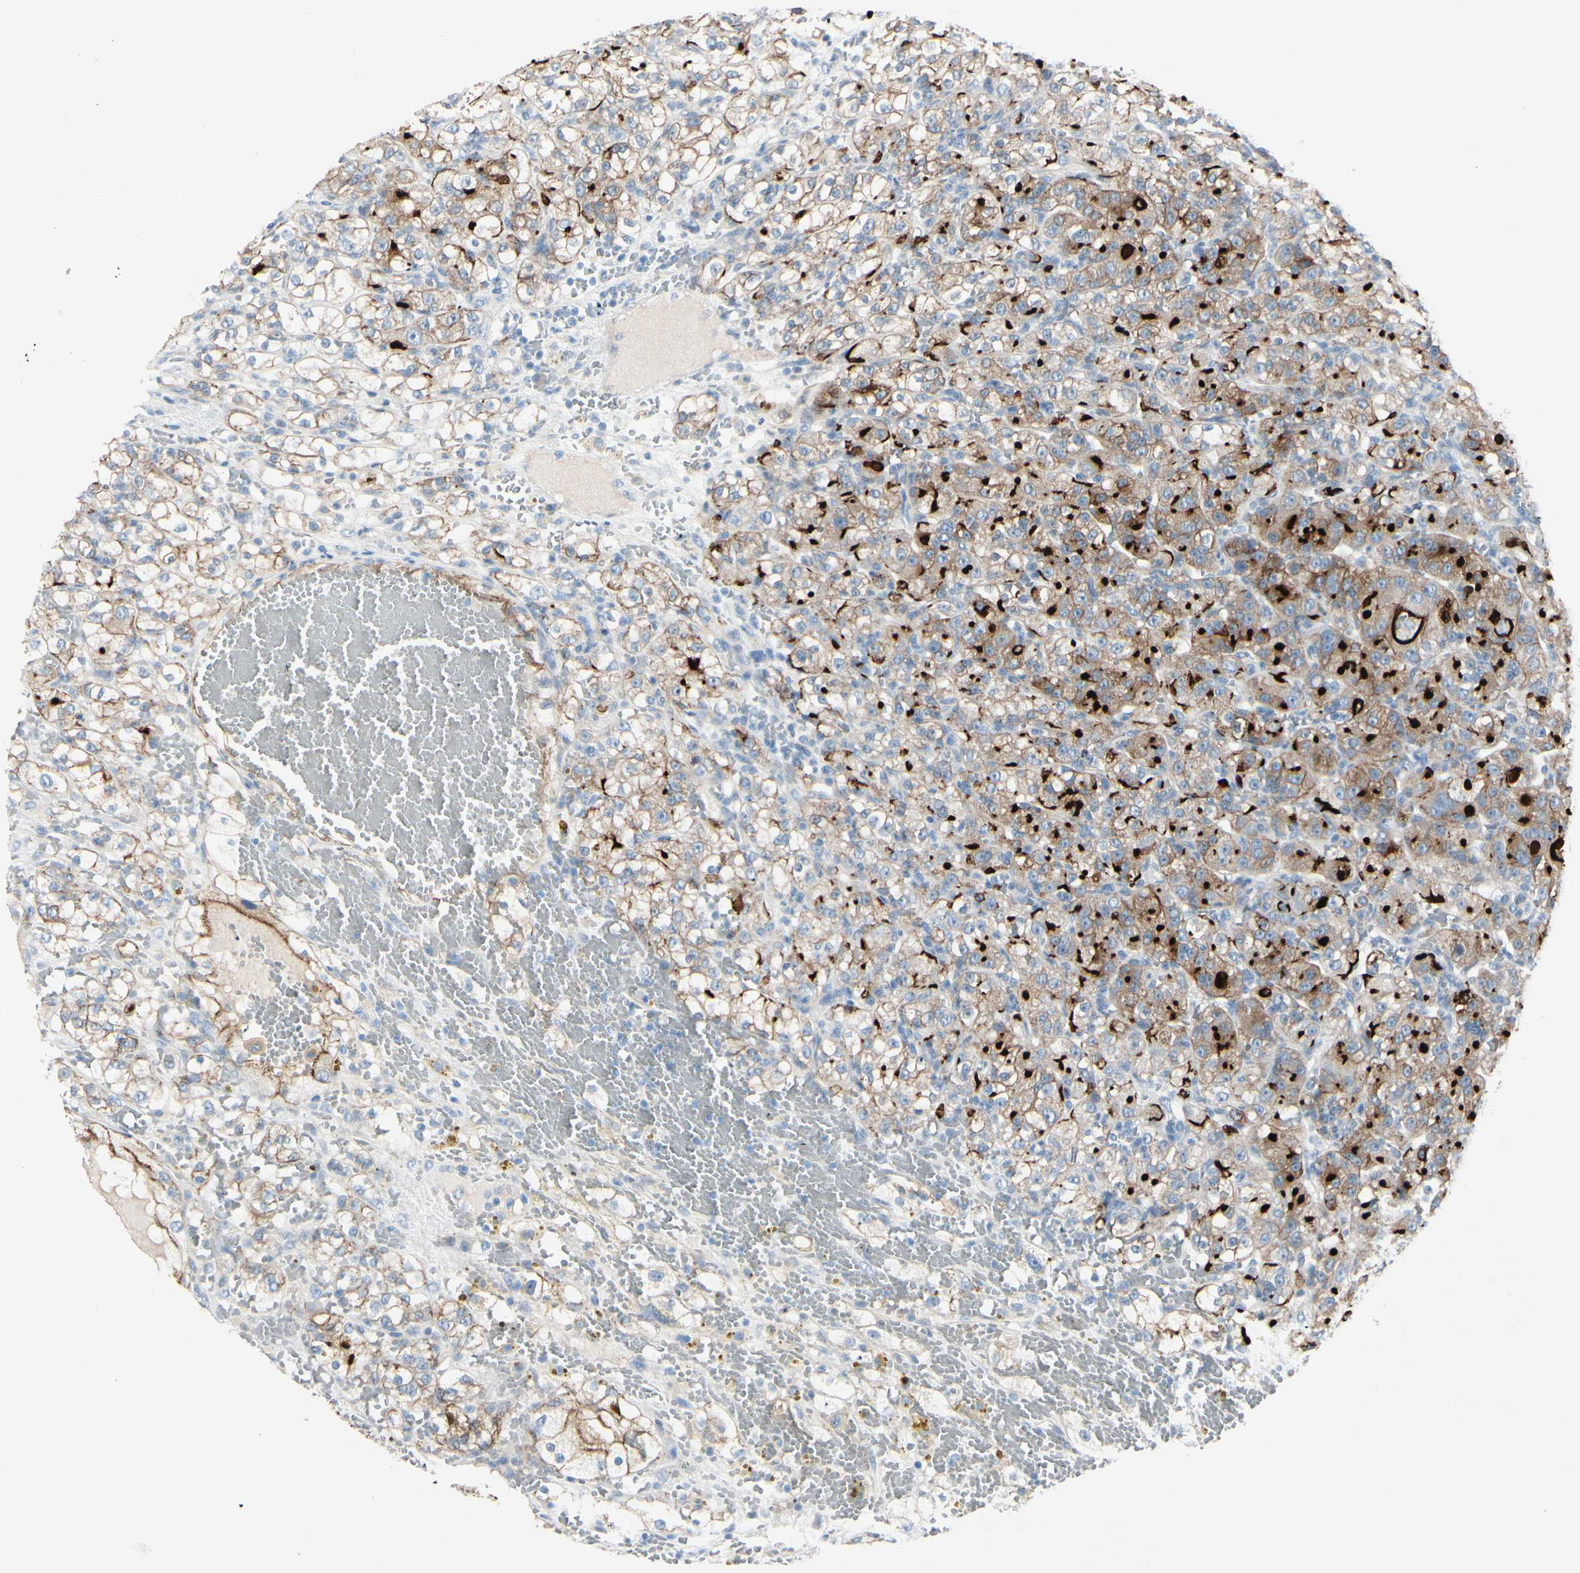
{"staining": {"intensity": "strong", "quantity": "25%-75%", "location": "cytoplasmic/membranous"}, "tissue": "renal cancer", "cell_type": "Tumor cells", "image_type": "cancer", "snomed": [{"axis": "morphology", "description": "Normal tissue, NOS"}, {"axis": "morphology", "description": "Adenocarcinoma, NOS"}, {"axis": "topography", "description": "Kidney"}], "caption": "The image reveals staining of renal cancer (adenocarcinoma), revealing strong cytoplasmic/membranous protein staining (brown color) within tumor cells. The protein is shown in brown color, while the nuclei are stained blue.", "gene": "CDHR5", "patient": {"sex": "male", "age": 61}}